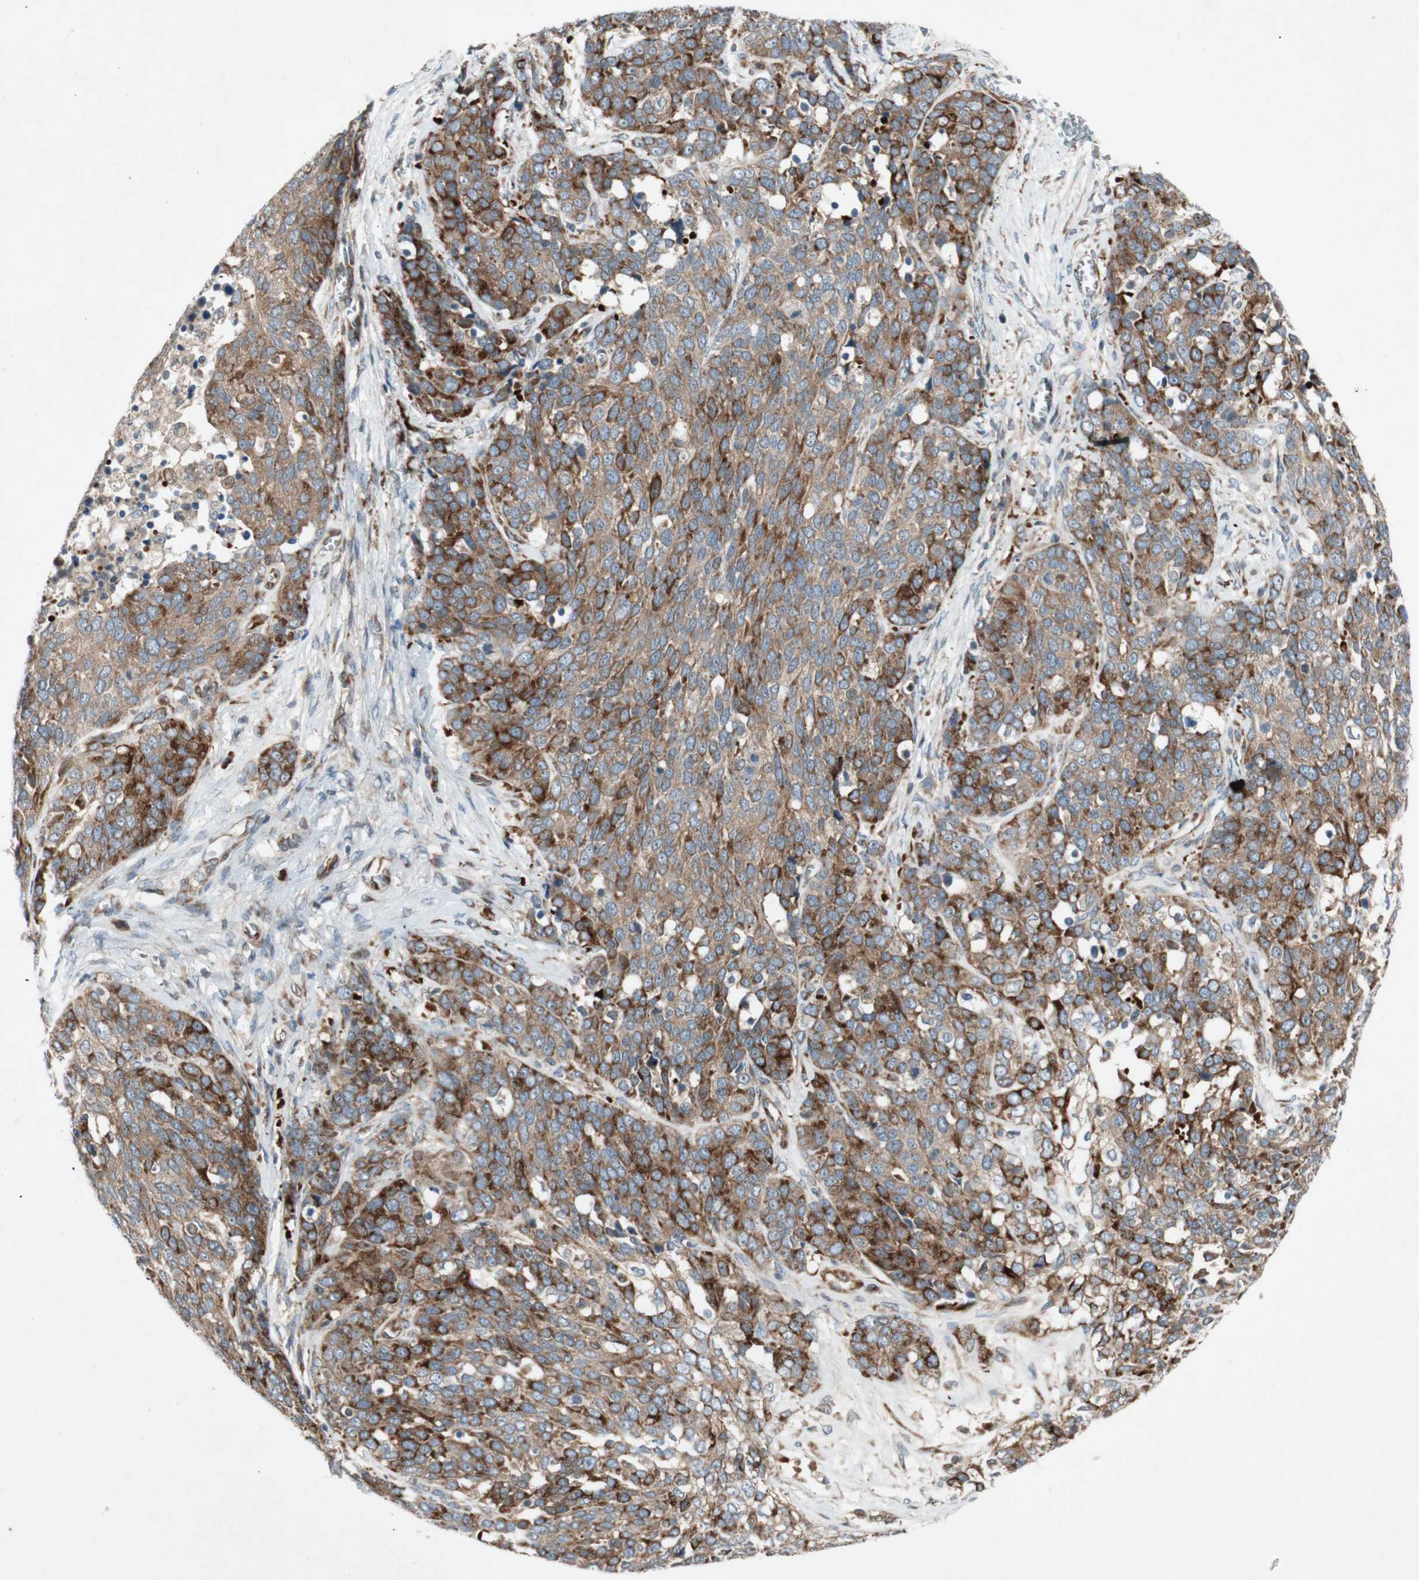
{"staining": {"intensity": "strong", "quantity": ">75%", "location": "cytoplasmic/membranous"}, "tissue": "ovarian cancer", "cell_type": "Tumor cells", "image_type": "cancer", "snomed": [{"axis": "morphology", "description": "Cystadenocarcinoma, serous, NOS"}, {"axis": "topography", "description": "Ovary"}], "caption": "The micrograph reveals immunohistochemical staining of ovarian cancer. There is strong cytoplasmic/membranous expression is seen in approximately >75% of tumor cells.", "gene": "APOO", "patient": {"sex": "female", "age": 44}}